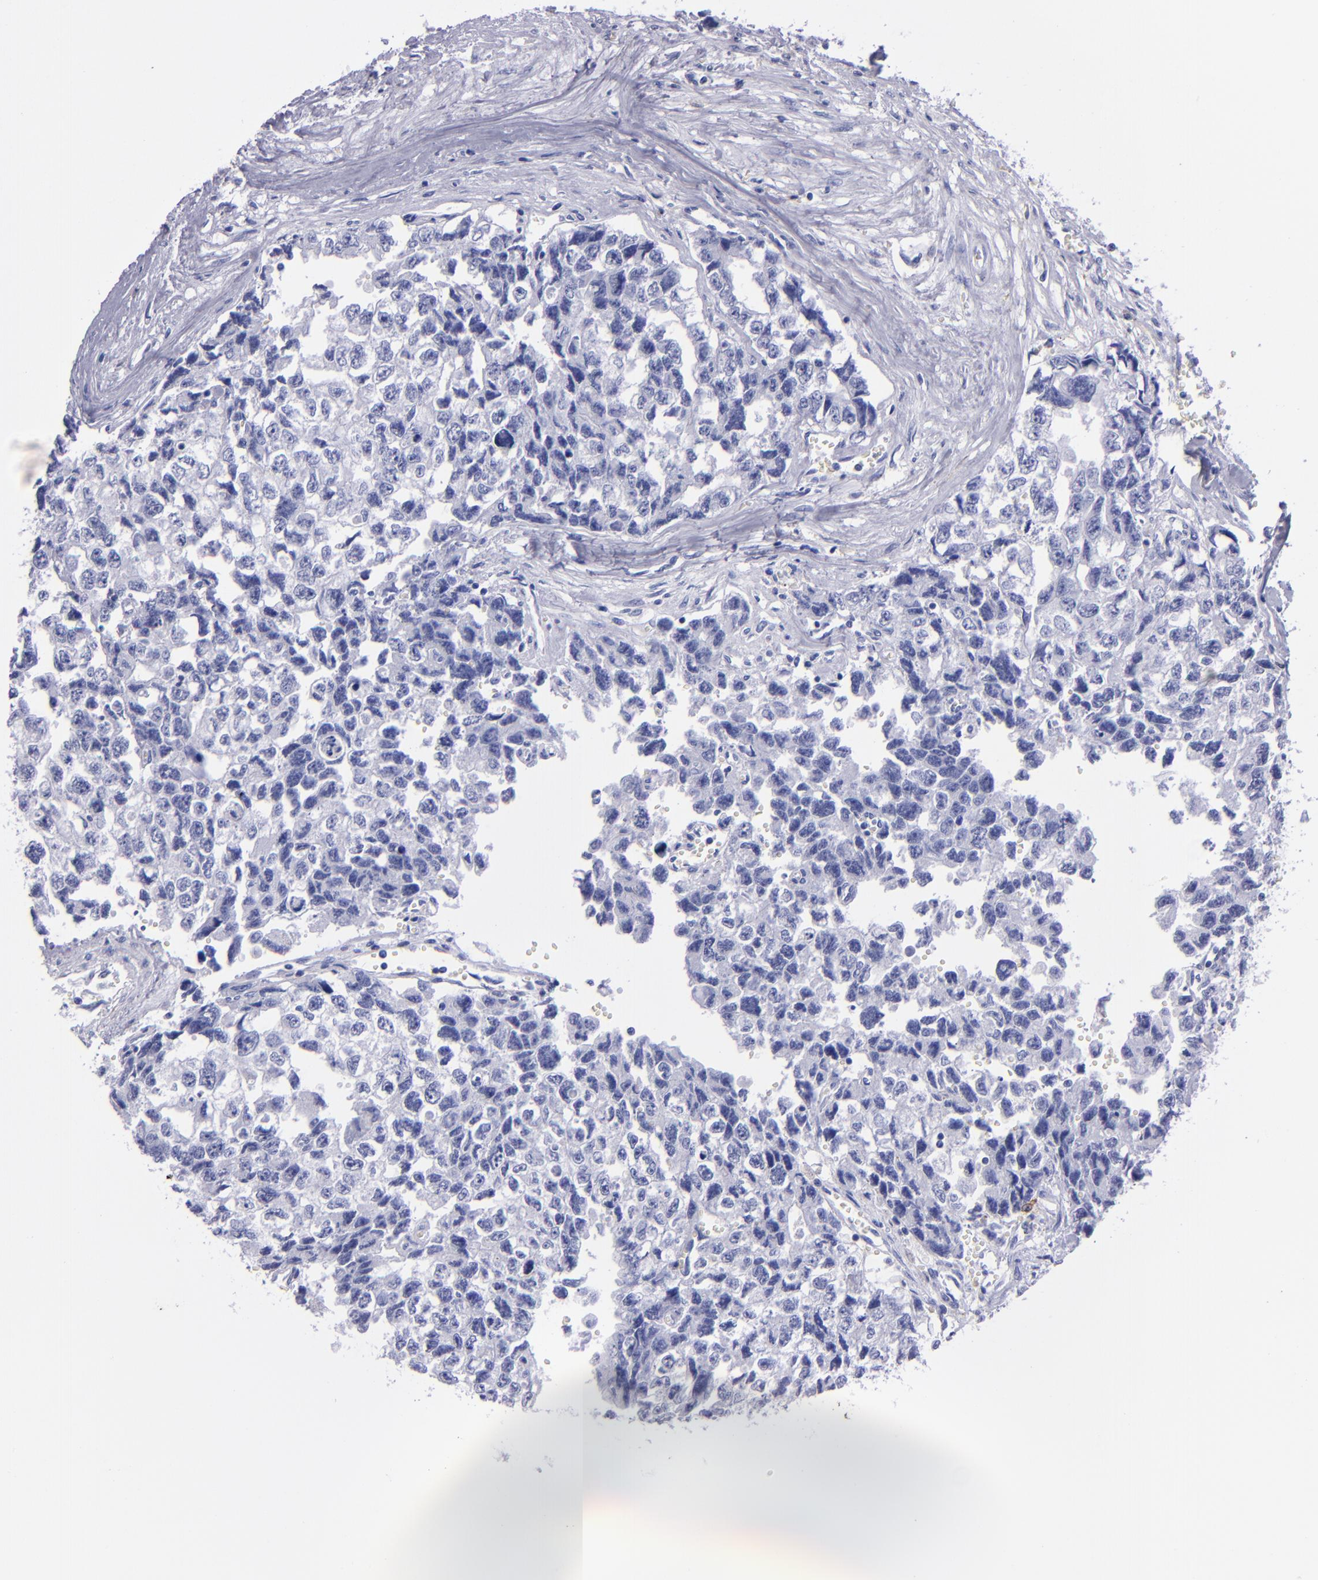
{"staining": {"intensity": "negative", "quantity": "none", "location": "none"}, "tissue": "testis cancer", "cell_type": "Tumor cells", "image_type": "cancer", "snomed": [{"axis": "morphology", "description": "Carcinoma, Embryonal, NOS"}, {"axis": "topography", "description": "Testis"}], "caption": "Immunohistochemistry of testis cancer shows no expression in tumor cells.", "gene": "CD37", "patient": {"sex": "male", "age": 31}}